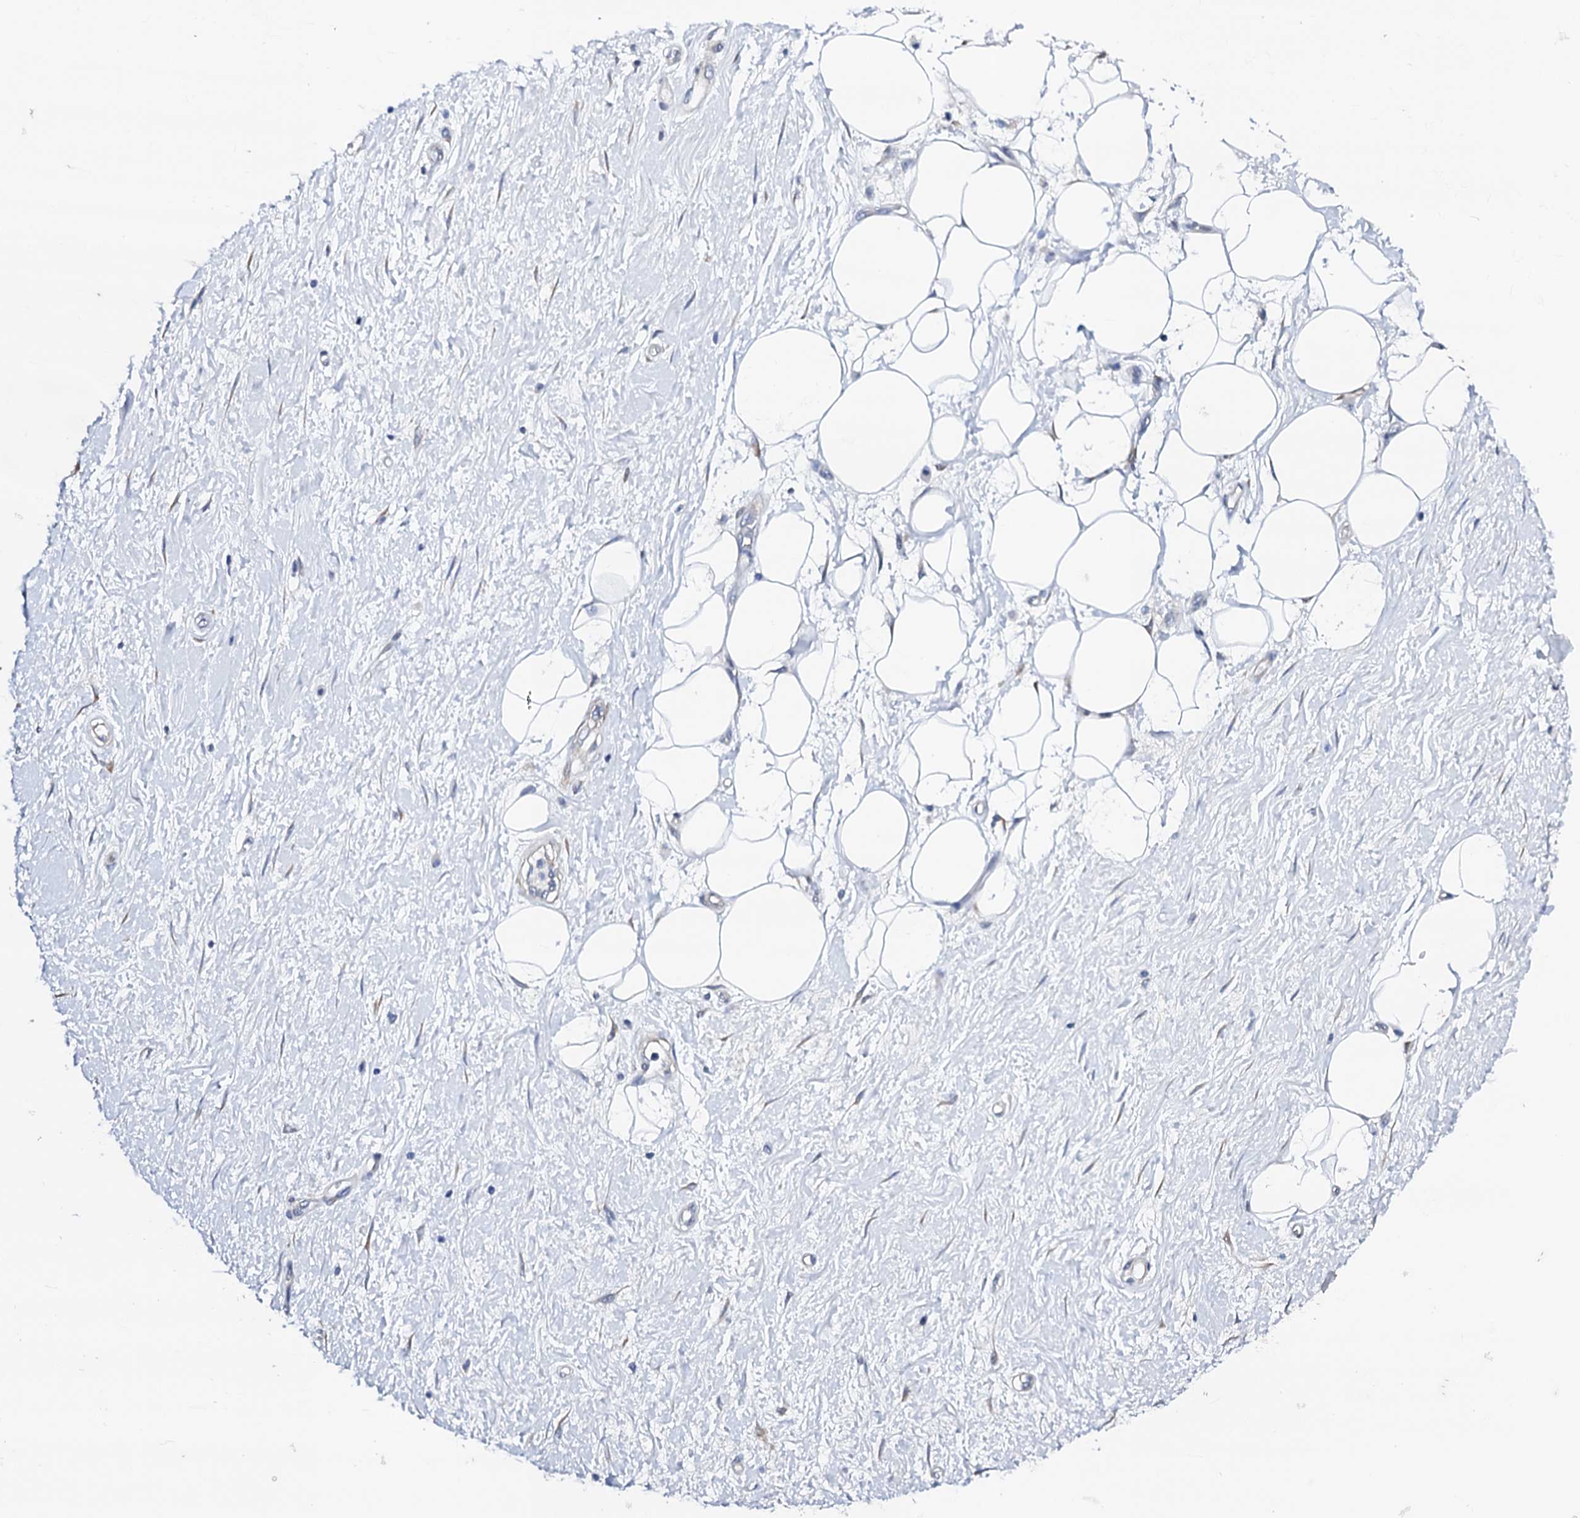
{"staining": {"intensity": "negative", "quantity": "none", "location": "none"}, "tissue": "adipose tissue", "cell_type": "Adipocytes", "image_type": "normal", "snomed": [{"axis": "morphology", "description": "Normal tissue, NOS"}, {"axis": "morphology", "description": "Adenocarcinoma, NOS"}, {"axis": "topography", "description": "Pancreas"}, {"axis": "topography", "description": "Peripheral nerve tissue"}], "caption": "Adipocytes show no significant protein positivity in unremarkable adipose tissue. Brightfield microscopy of immunohistochemistry stained with DAB (brown) and hematoxylin (blue), captured at high magnification.", "gene": "NUP58", "patient": {"sex": "male", "age": 59}}